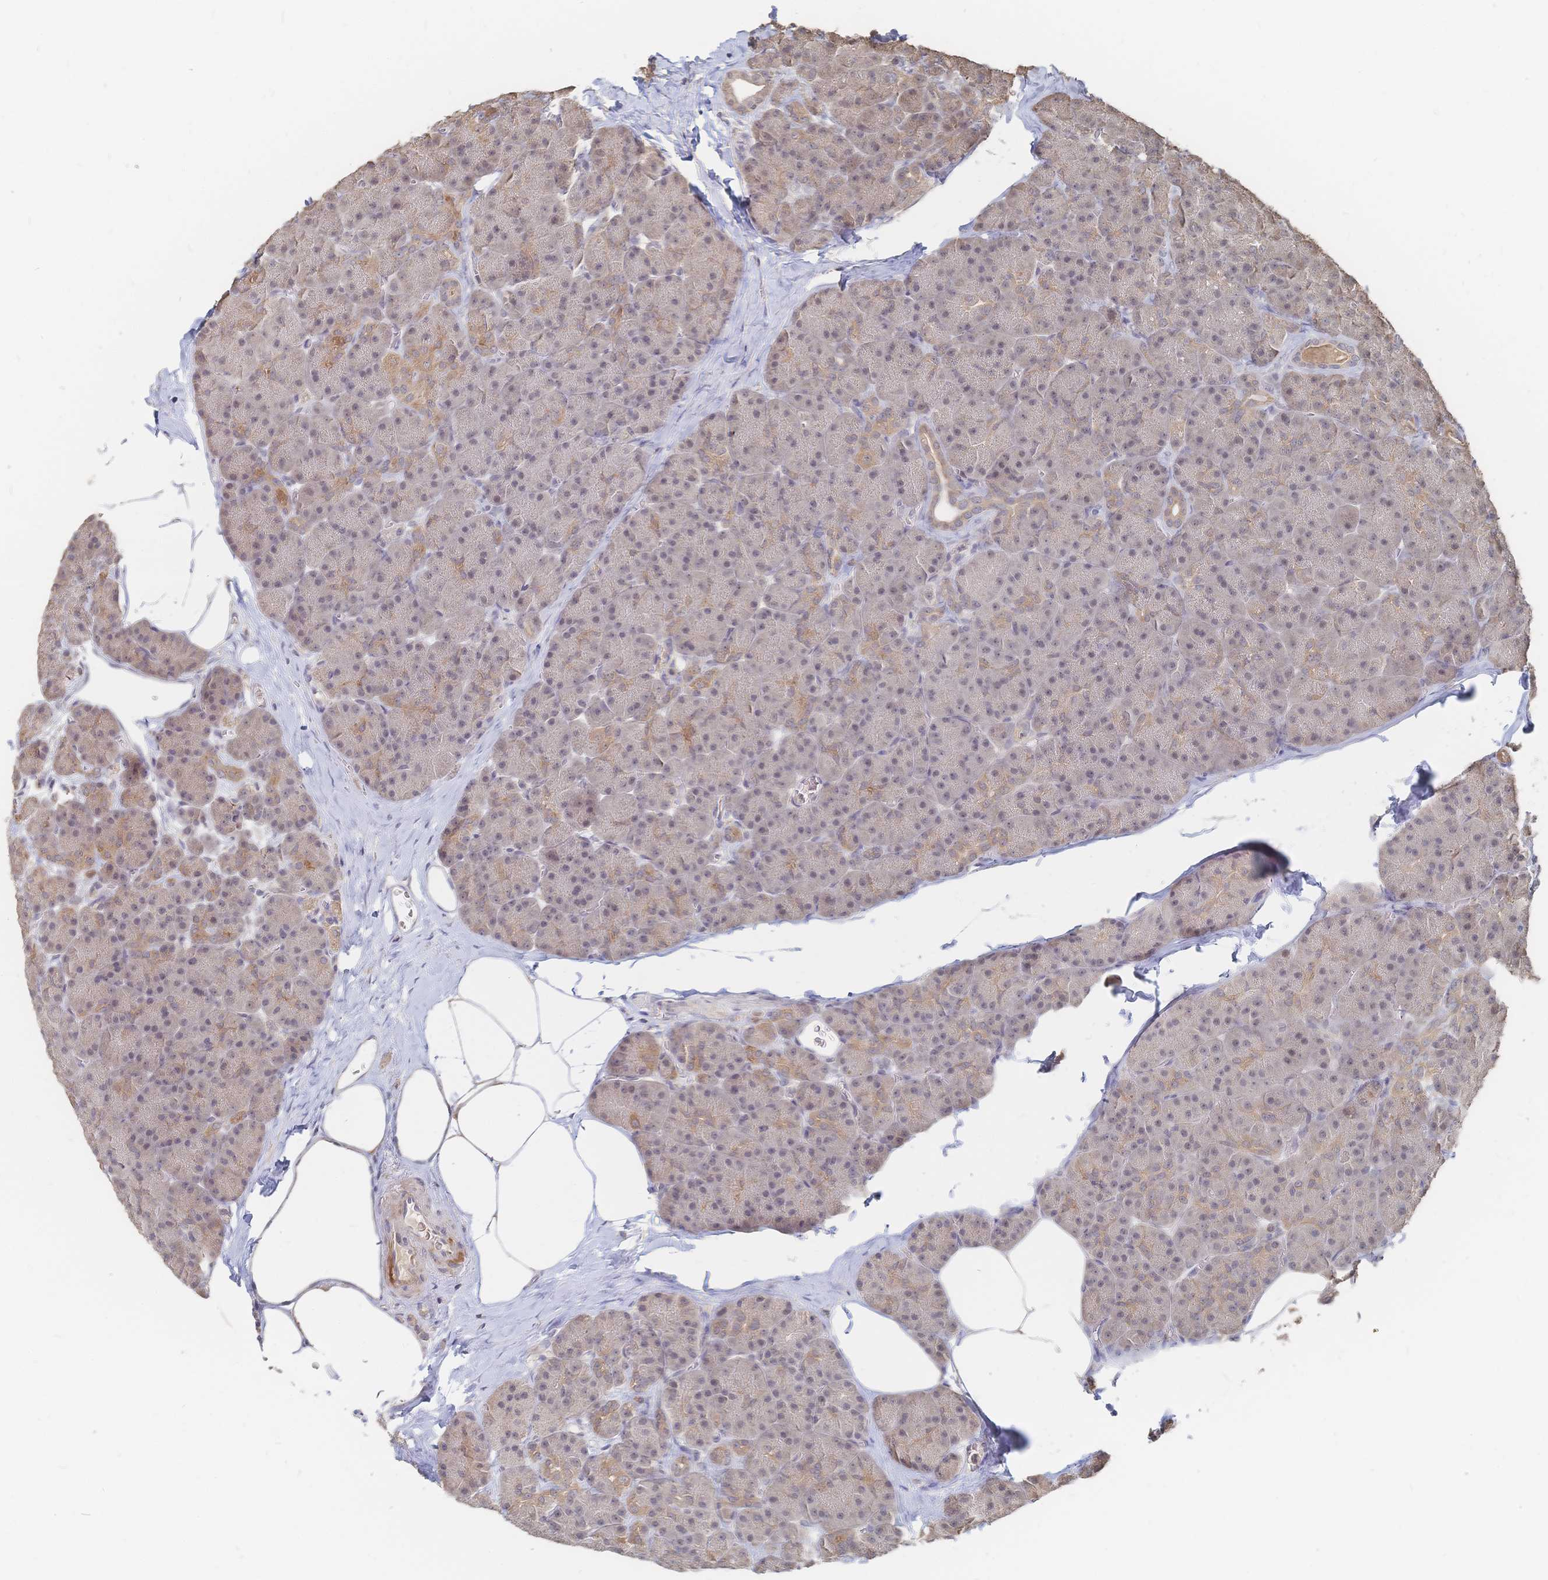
{"staining": {"intensity": "moderate", "quantity": "25%-75%", "location": "cytoplasmic/membranous,nuclear"}, "tissue": "pancreas", "cell_type": "Exocrine glandular cells", "image_type": "normal", "snomed": [{"axis": "morphology", "description": "Normal tissue, NOS"}, {"axis": "topography", "description": "Pancreas"}], "caption": "Pancreas stained with a brown dye demonstrates moderate cytoplasmic/membranous,nuclear positive staining in about 25%-75% of exocrine glandular cells.", "gene": "LRP5", "patient": {"sex": "male", "age": 57}}